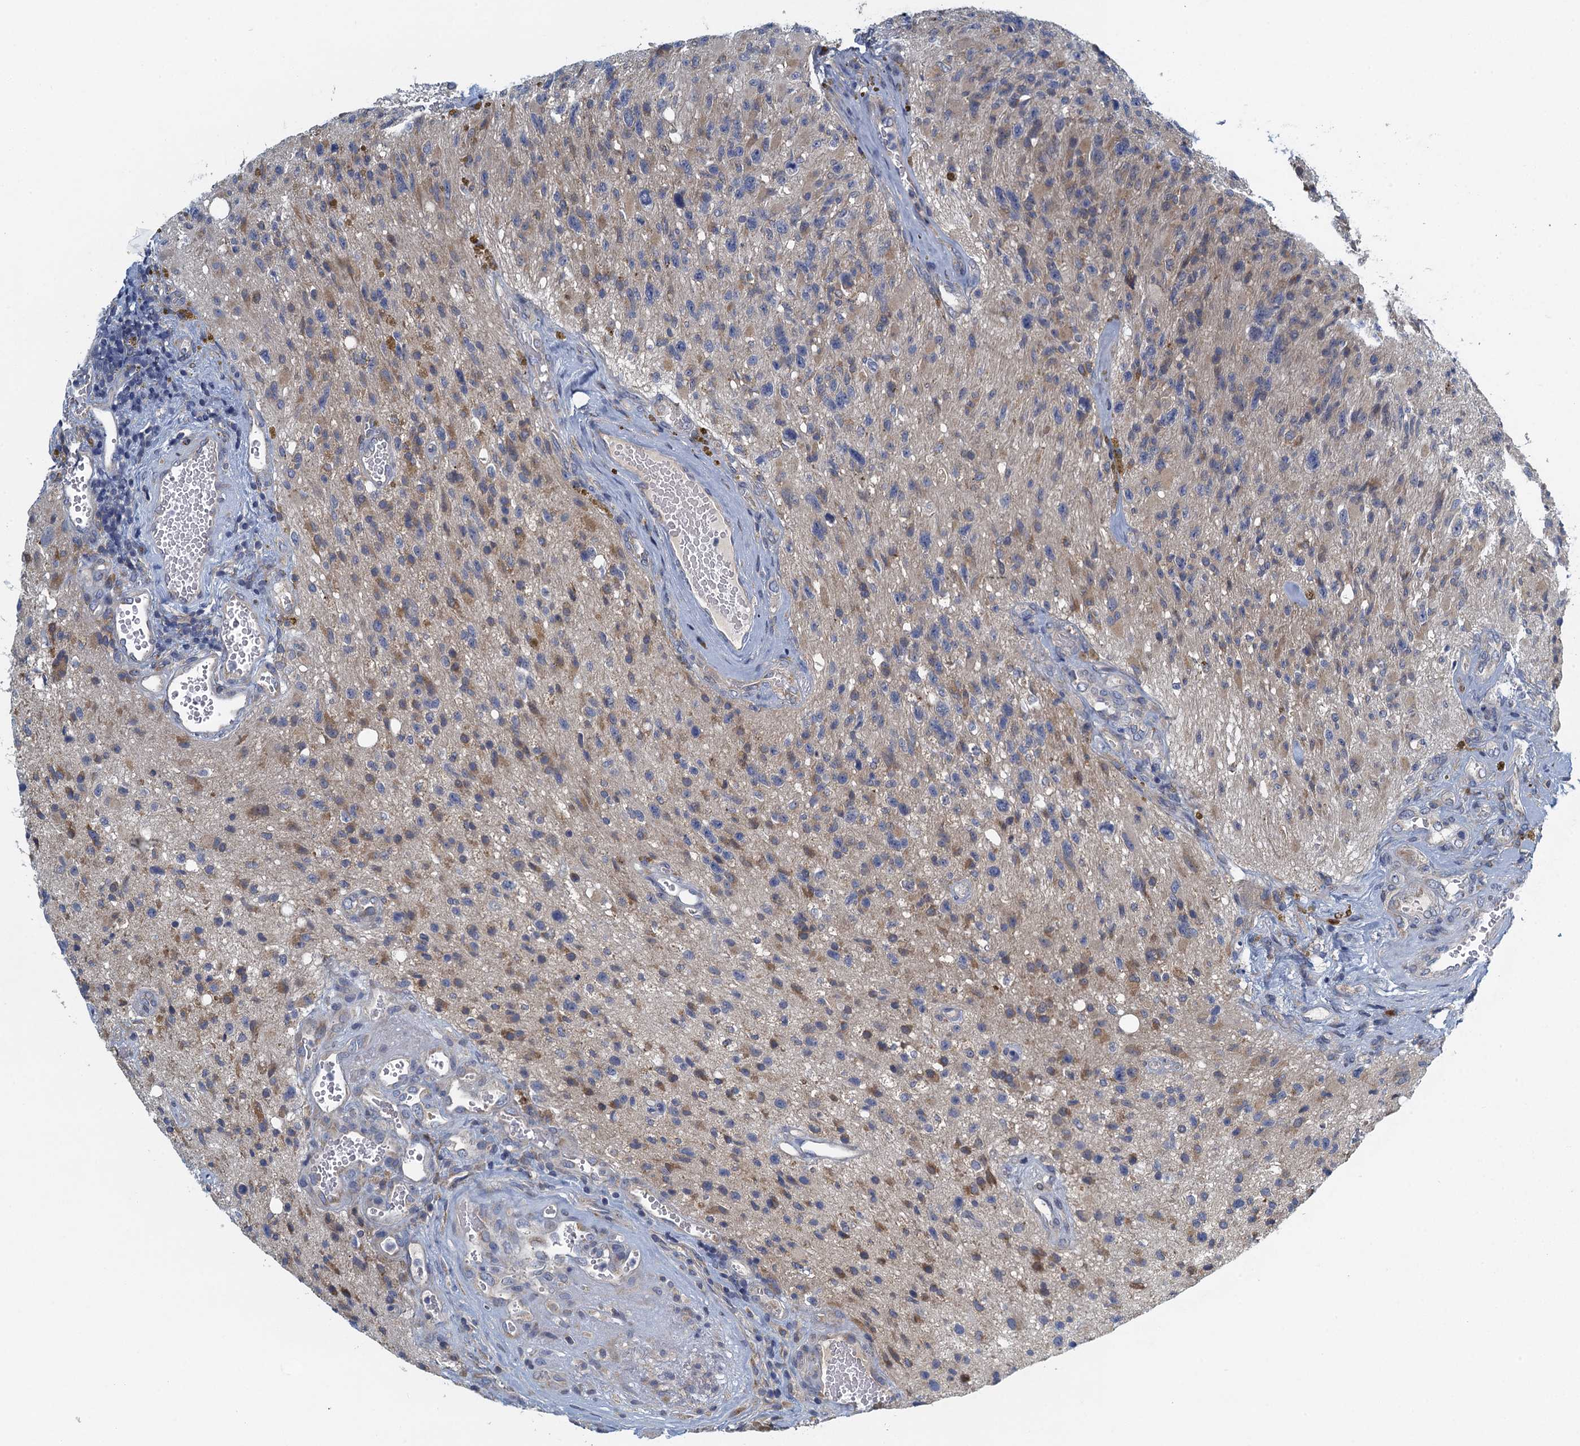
{"staining": {"intensity": "moderate", "quantity": "25%-75%", "location": "cytoplasmic/membranous"}, "tissue": "glioma", "cell_type": "Tumor cells", "image_type": "cancer", "snomed": [{"axis": "morphology", "description": "Glioma, malignant, High grade"}, {"axis": "topography", "description": "Brain"}], "caption": "IHC of human glioma displays medium levels of moderate cytoplasmic/membranous expression in approximately 25%-75% of tumor cells. (Stains: DAB (3,3'-diaminobenzidine) in brown, nuclei in blue, Microscopy: brightfield microscopy at high magnification).", "gene": "ALG2", "patient": {"sex": "male", "age": 69}}